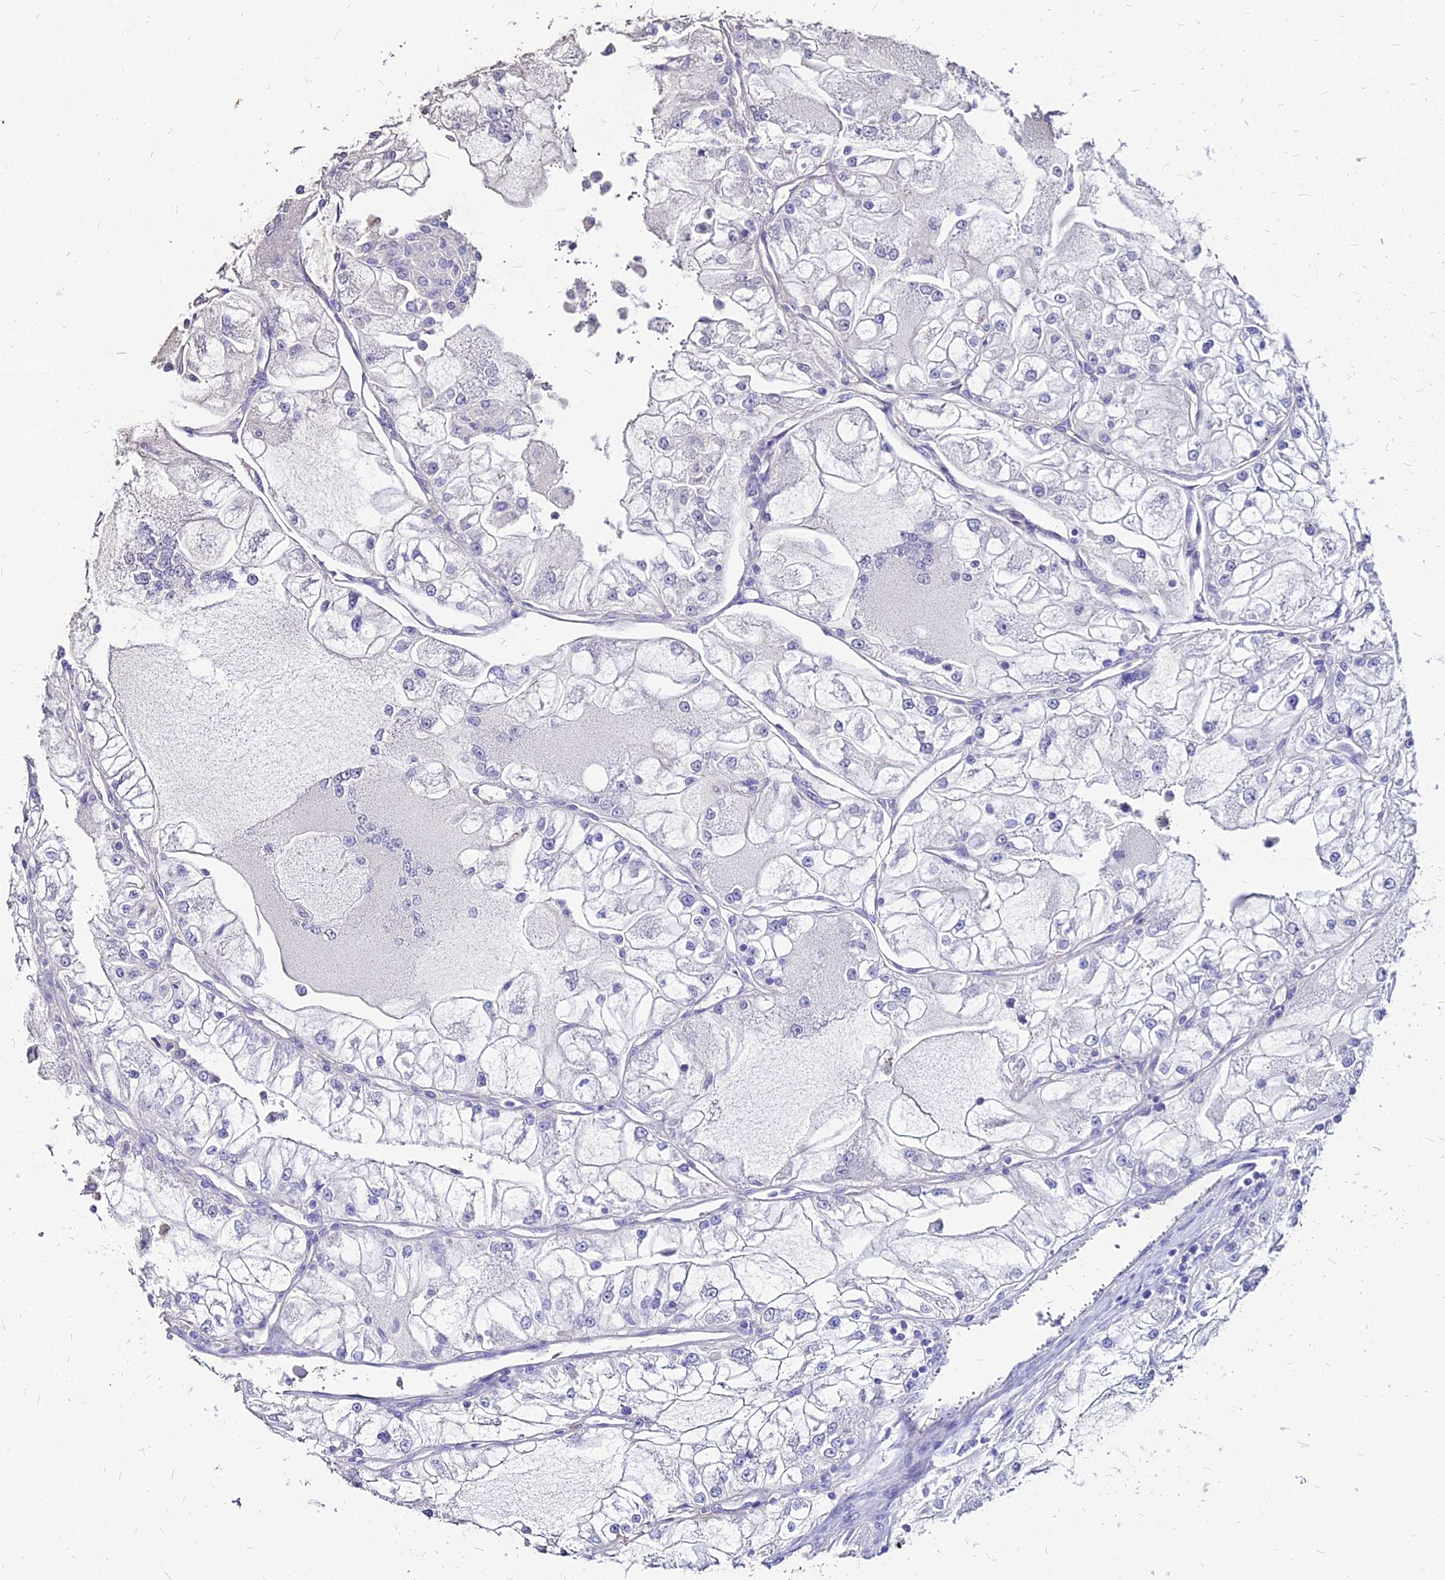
{"staining": {"intensity": "negative", "quantity": "none", "location": "none"}, "tissue": "renal cancer", "cell_type": "Tumor cells", "image_type": "cancer", "snomed": [{"axis": "morphology", "description": "Adenocarcinoma, NOS"}, {"axis": "topography", "description": "Kidney"}], "caption": "A high-resolution photomicrograph shows IHC staining of renal cancer (adenocarcinoma), which demonstrates no significant expression in tumor cells.", "gene": "NME5", "patient": {"sex": "female", "age": 72}}